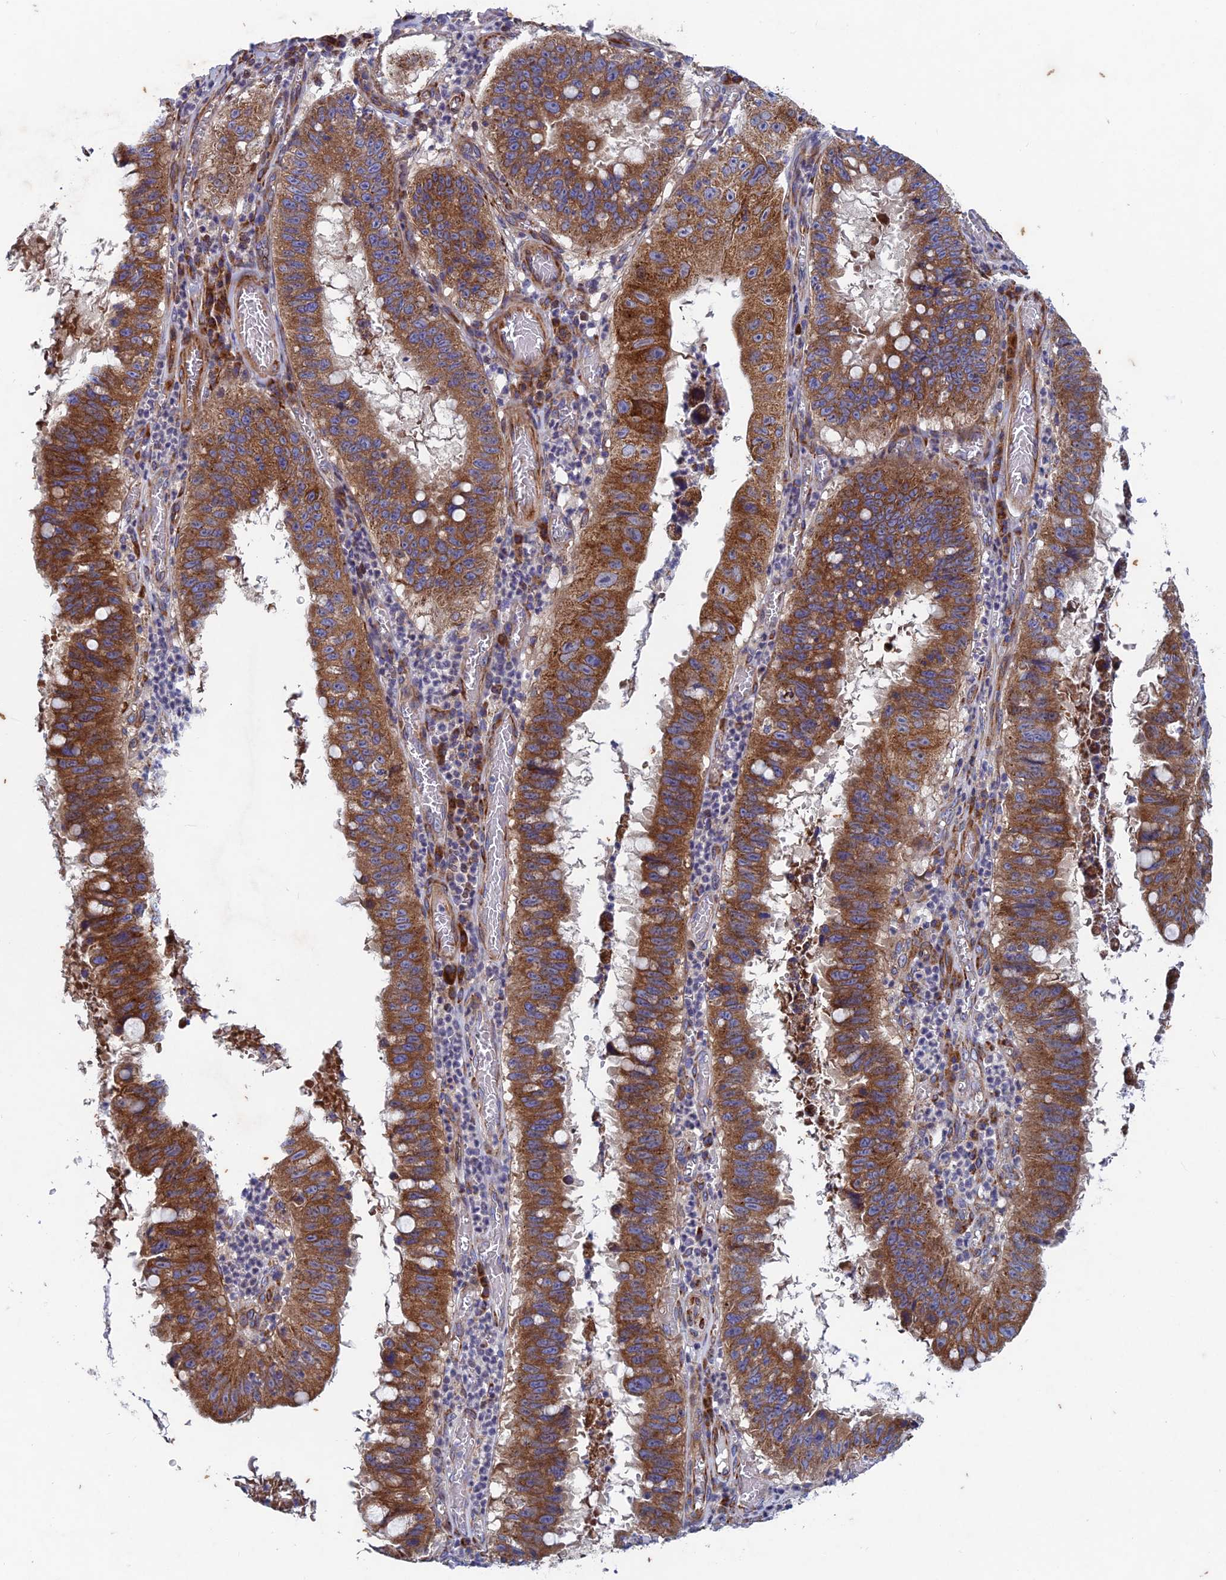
{"staining": {"intensity": "moderate", "quantity": ">75%", "location": "cytoplasmic/membranous"}, "tissue": "stomach cancer", "cell_type": "Tumor cells", "image_type": "cancer", "snomed": [{"axis": "morphology", "description": "Adenocarcinoma, NOS"}, {"axis": "topography", "description": "Stomach"}], "caption": "Moderate cytoplasmic/membranous positivity for a protein is identified in approximately >75% of tumor cells of stomach cancer using immunohistochemistry.", "gene": "AP4S1", "patient": {"sex": "male", "age": 59}}